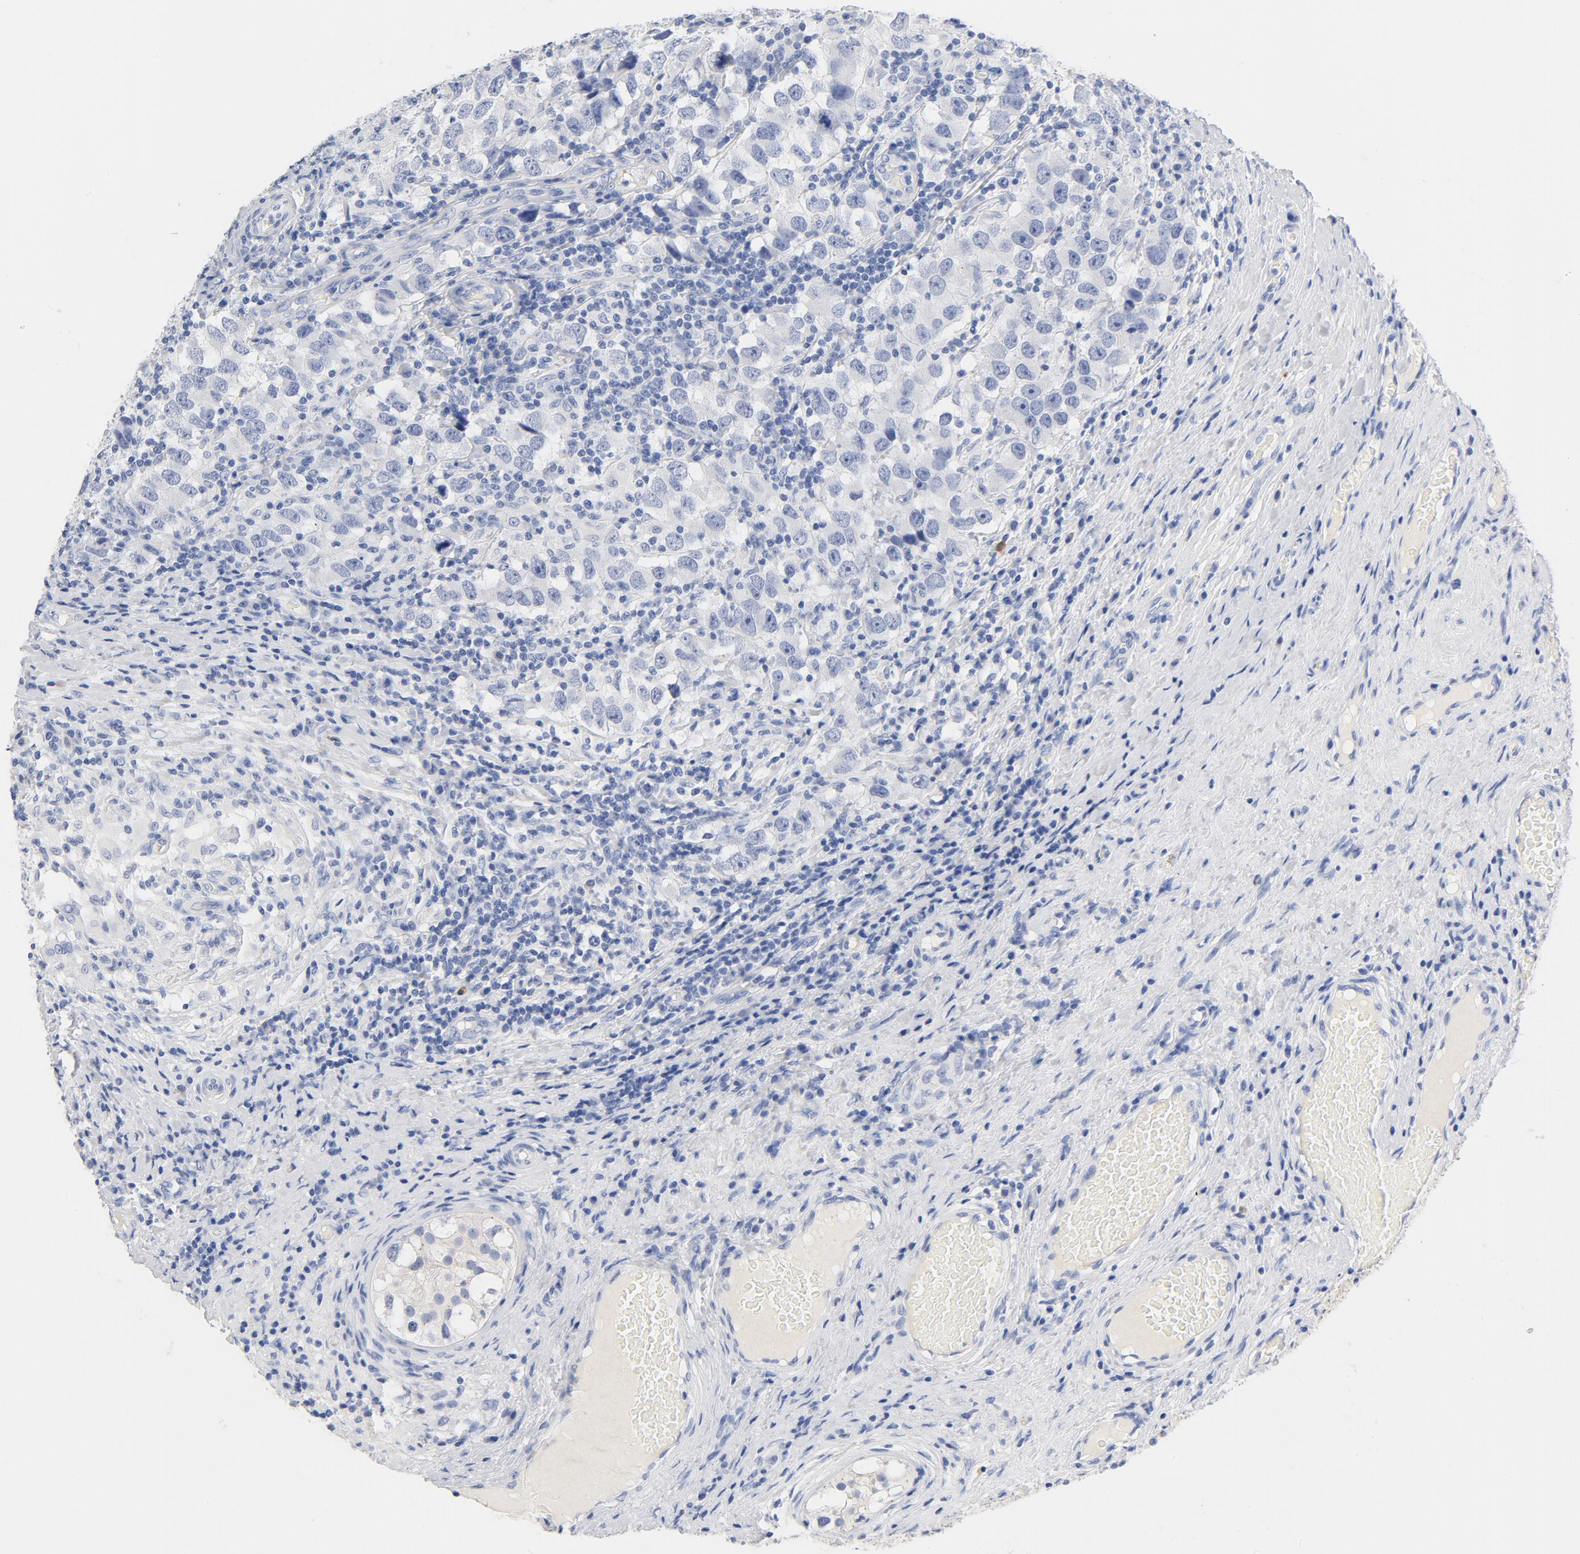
{"staining": {"intensity": "negative", "quantity": "none", "location": "none"}, "tissue": "testis cancer", "cell_type": "Tumor cells", "image_type": "cancer", "snomed": [{"axis": "morphology", "description": "Carcinoma, Embryonal, NOS"}, {"axis": "topography", "description": "Testis"}], "caption": "A histopathology image of human embryonal carcinoma (testis) is negative for staining in tumor cells.", "gene": "HOMER1", "patient": {"sex": "male", "age": 21}}